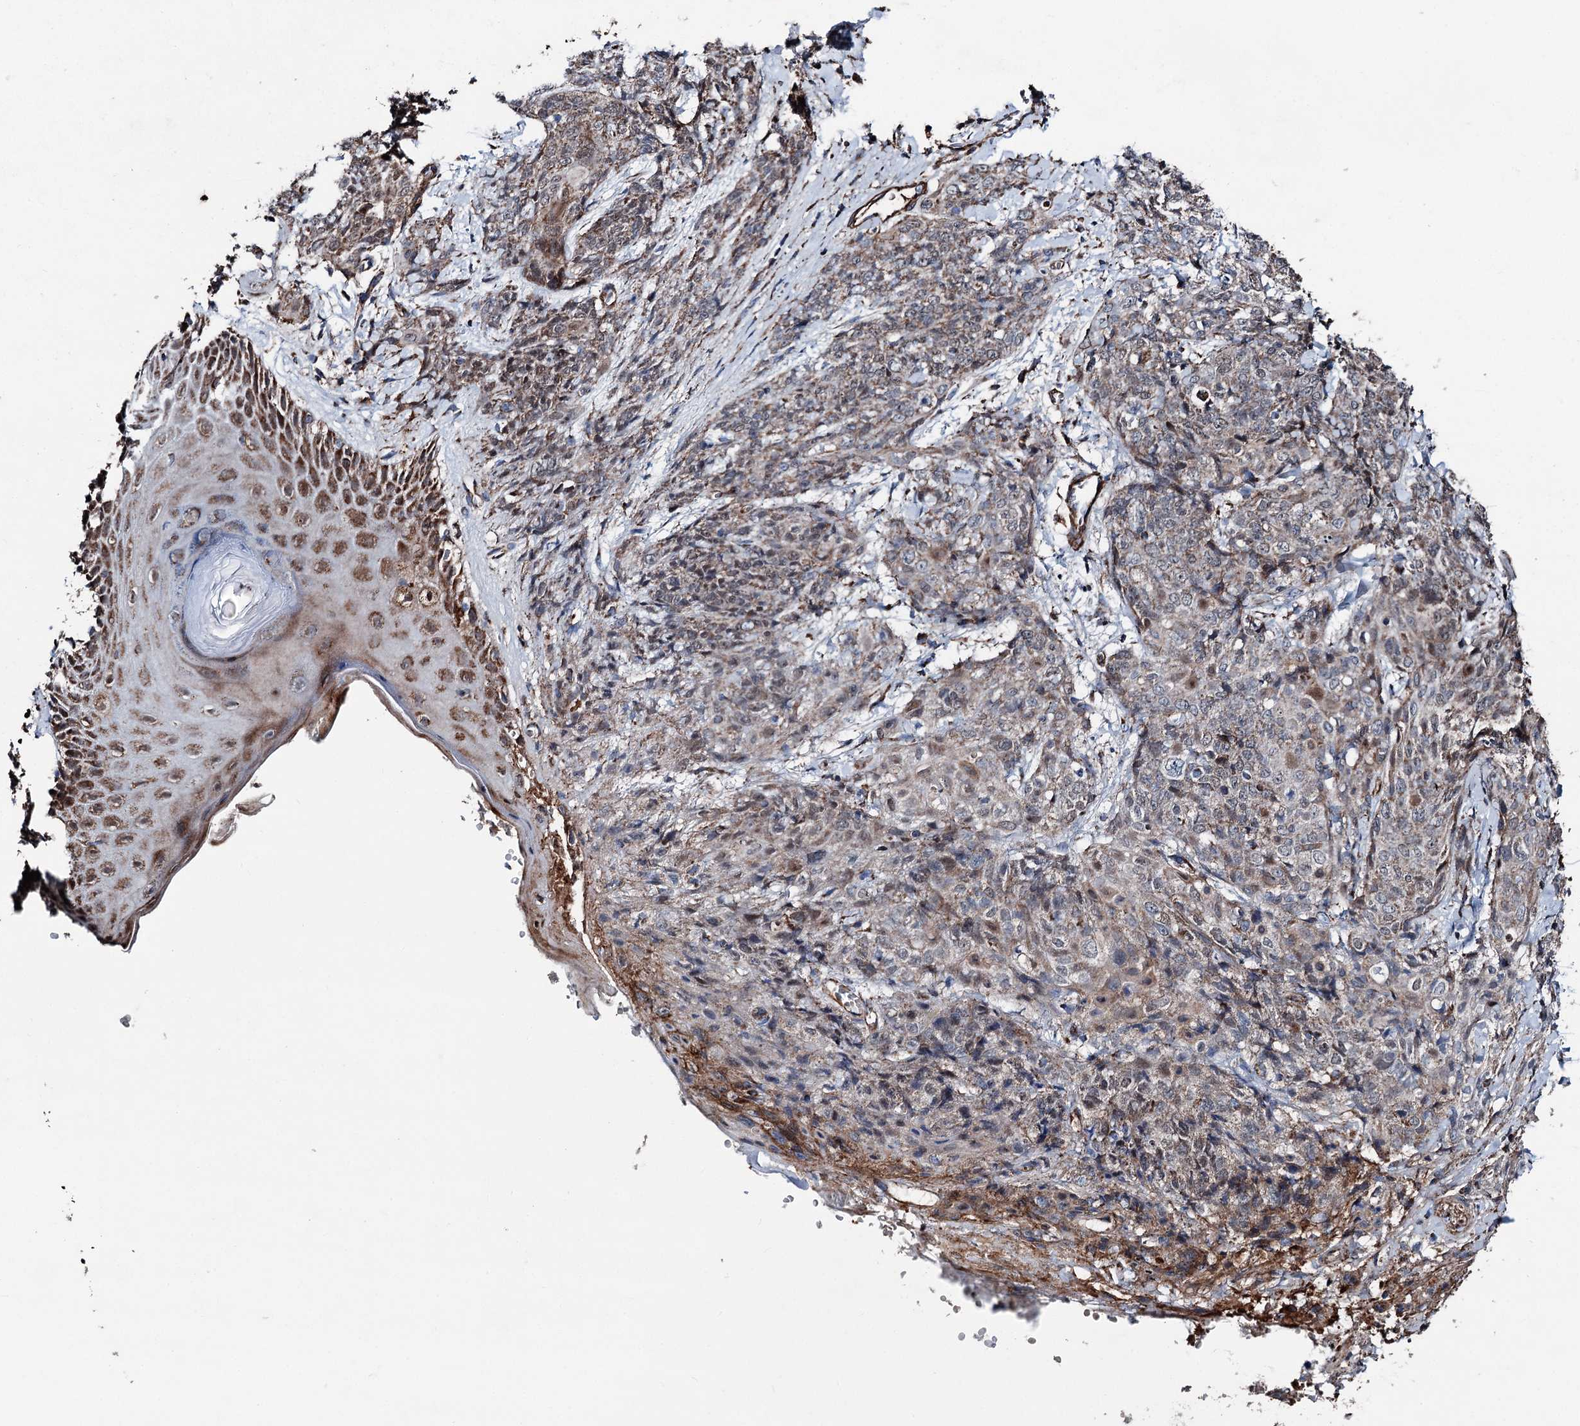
{"staining": {"intensity": "moderate", "quantity": "25%-75%", "location": "cytoplasmic/membranous"}, "tissue": "skin cancer", "cell_type": "Tumor cells", "image_type": "cancer", "snomed": [{"axis": "morphology", "description": "Squamous cell carcinoma, NOS"}, {"axis": "topography", "description": "Skin"}, {"axis": "topography", "description": "Vulva"}], "caption": "This is a histology image of IHC staining of squamous cell carcinoma (skin), which shows moderate positivity in the cytoplasmic/membranous of tumor cells.", "gene": "DDIAS", "patient": {"sex": "female", "age": 85}}